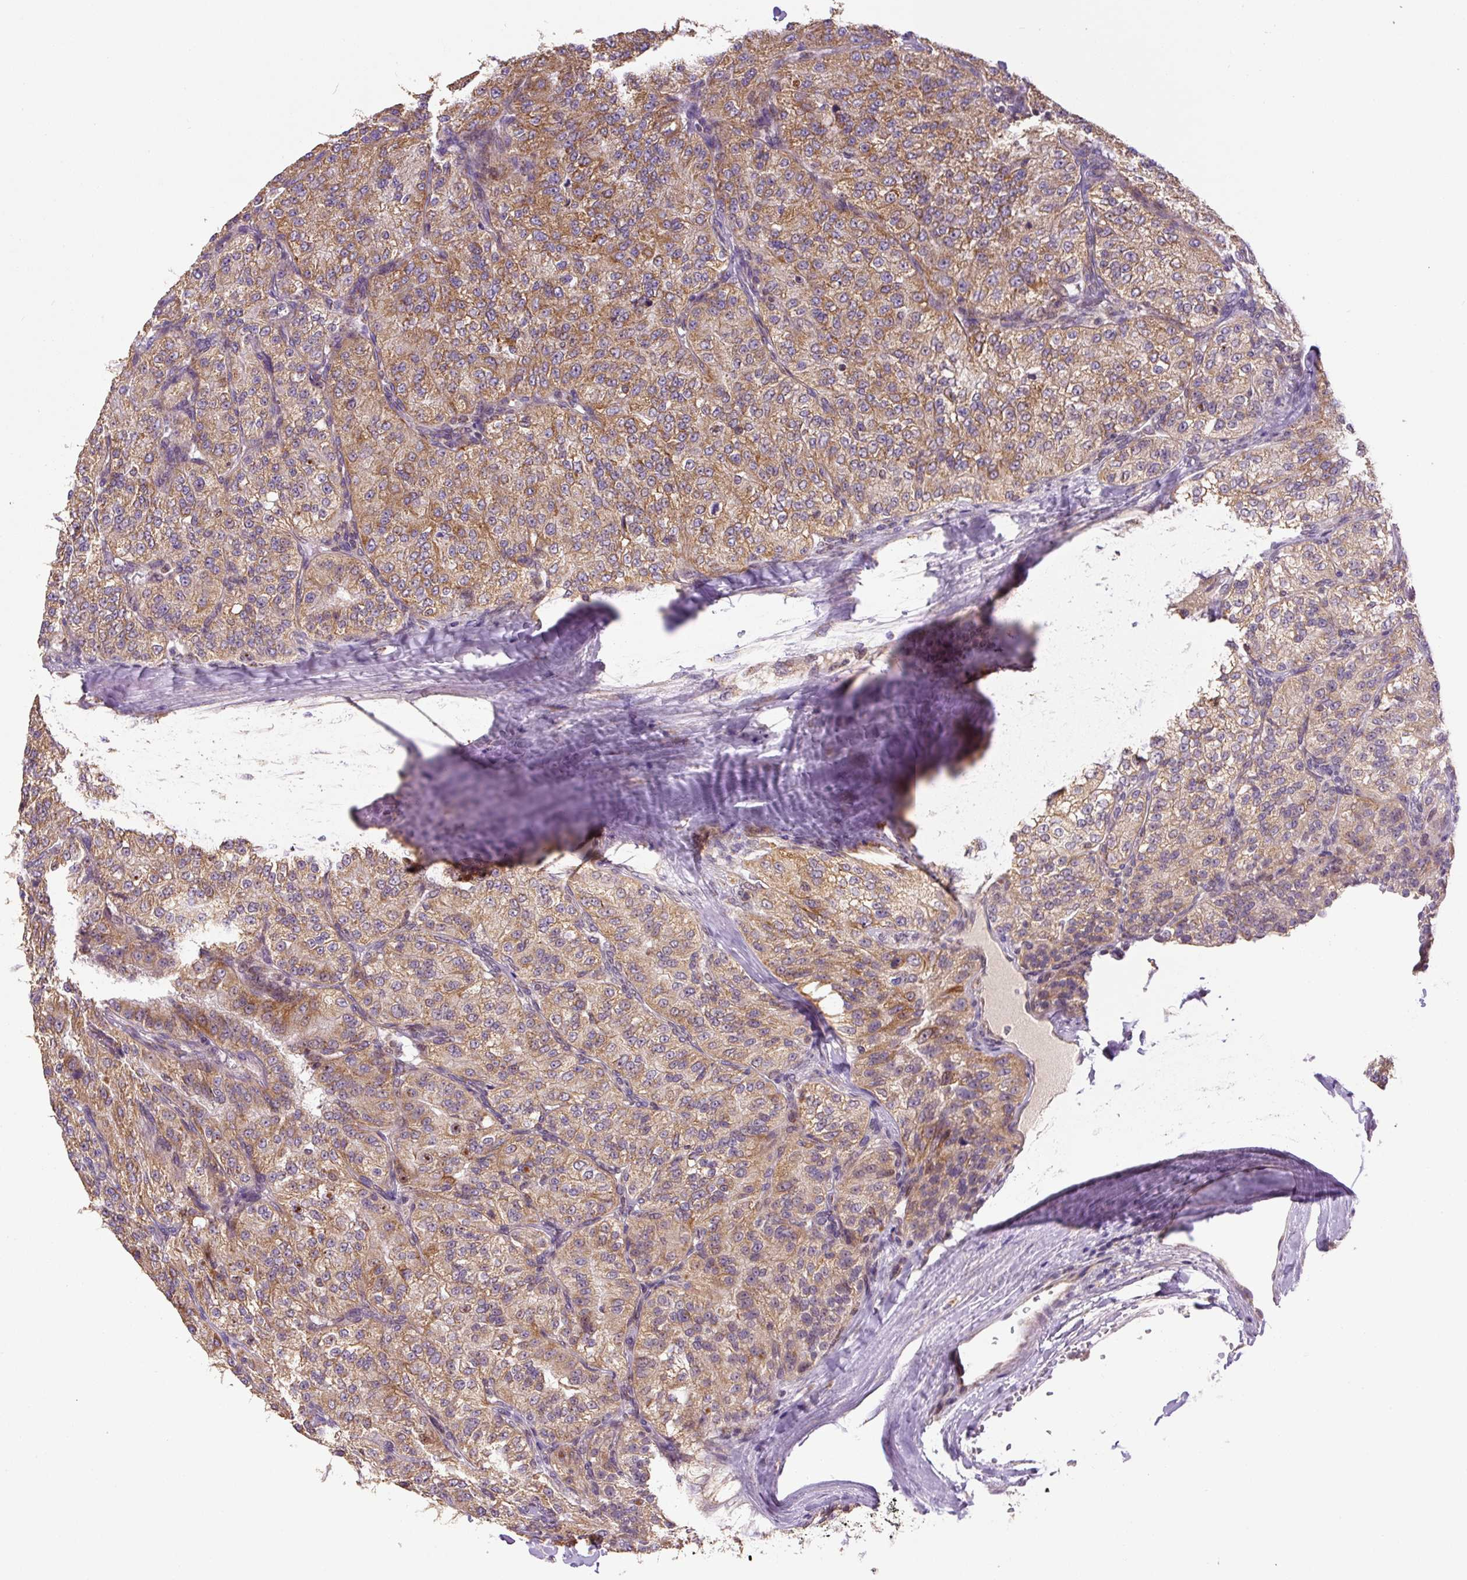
{"staining": {"intensity": "moderate", "quantity": ">75%", "location": "cytoplasmic/membranous"}, "tissue": "renal cancer", "cell_type": "Tumor cells", "image_type": "cancer", "snomed": [{"axis": "morphology", "description": "Adenocarcinoma, NOS"}, {"axis": "topography", "description": "Kidney"}], "caption": "Adenocarcinoma (renal) stained with IHC reveals moderate cytoplasmic/membranous positivity in approximately >75% of tumor cells.", "gene": "MFSD9", "patient": {"sex": "female", "age": 63}}